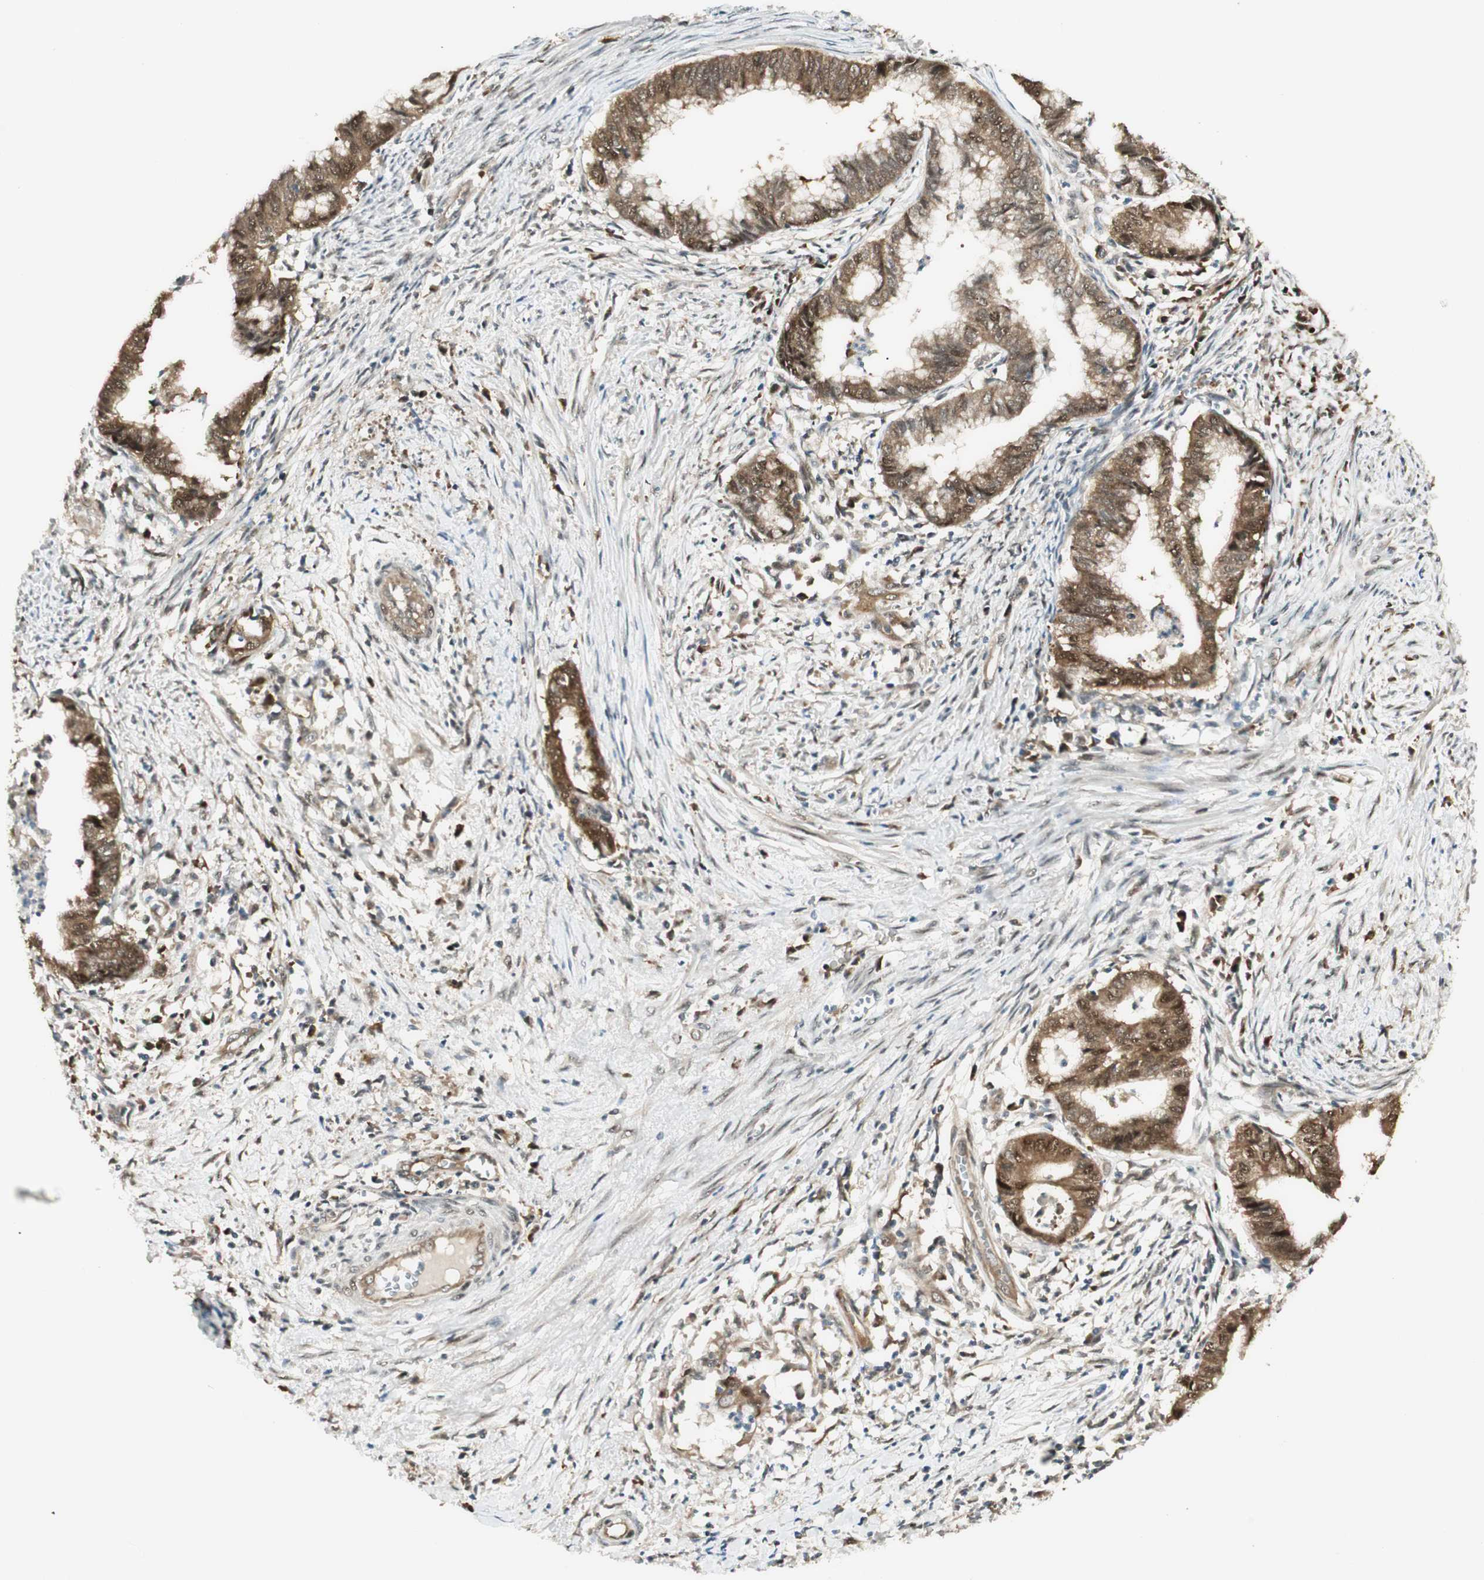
{"staining": {"intensity": "moderate", "quantity": "25%-75%", "location": "cytoplasmic/membranous"}, "tissue": "endometrial cancer", "cell_type": "Tumor cells", "image_type": "cancer", "snomed": [{"axis": "morphology", "description": "Necrosis, NOS"}, {"axis": "morphology", "description": "Adenocarcinoma, NOS"}, {"axis": "topography", "description": "Endometrium"}], "caption": "Tumor cells display medium levels of moderate cytoplasmic/membranous staining in about 25%-75% of cells in human adenocarcinoma (endometrial).", "gene": "IPO5", "patient": {"sex": "female", "age": 79}}